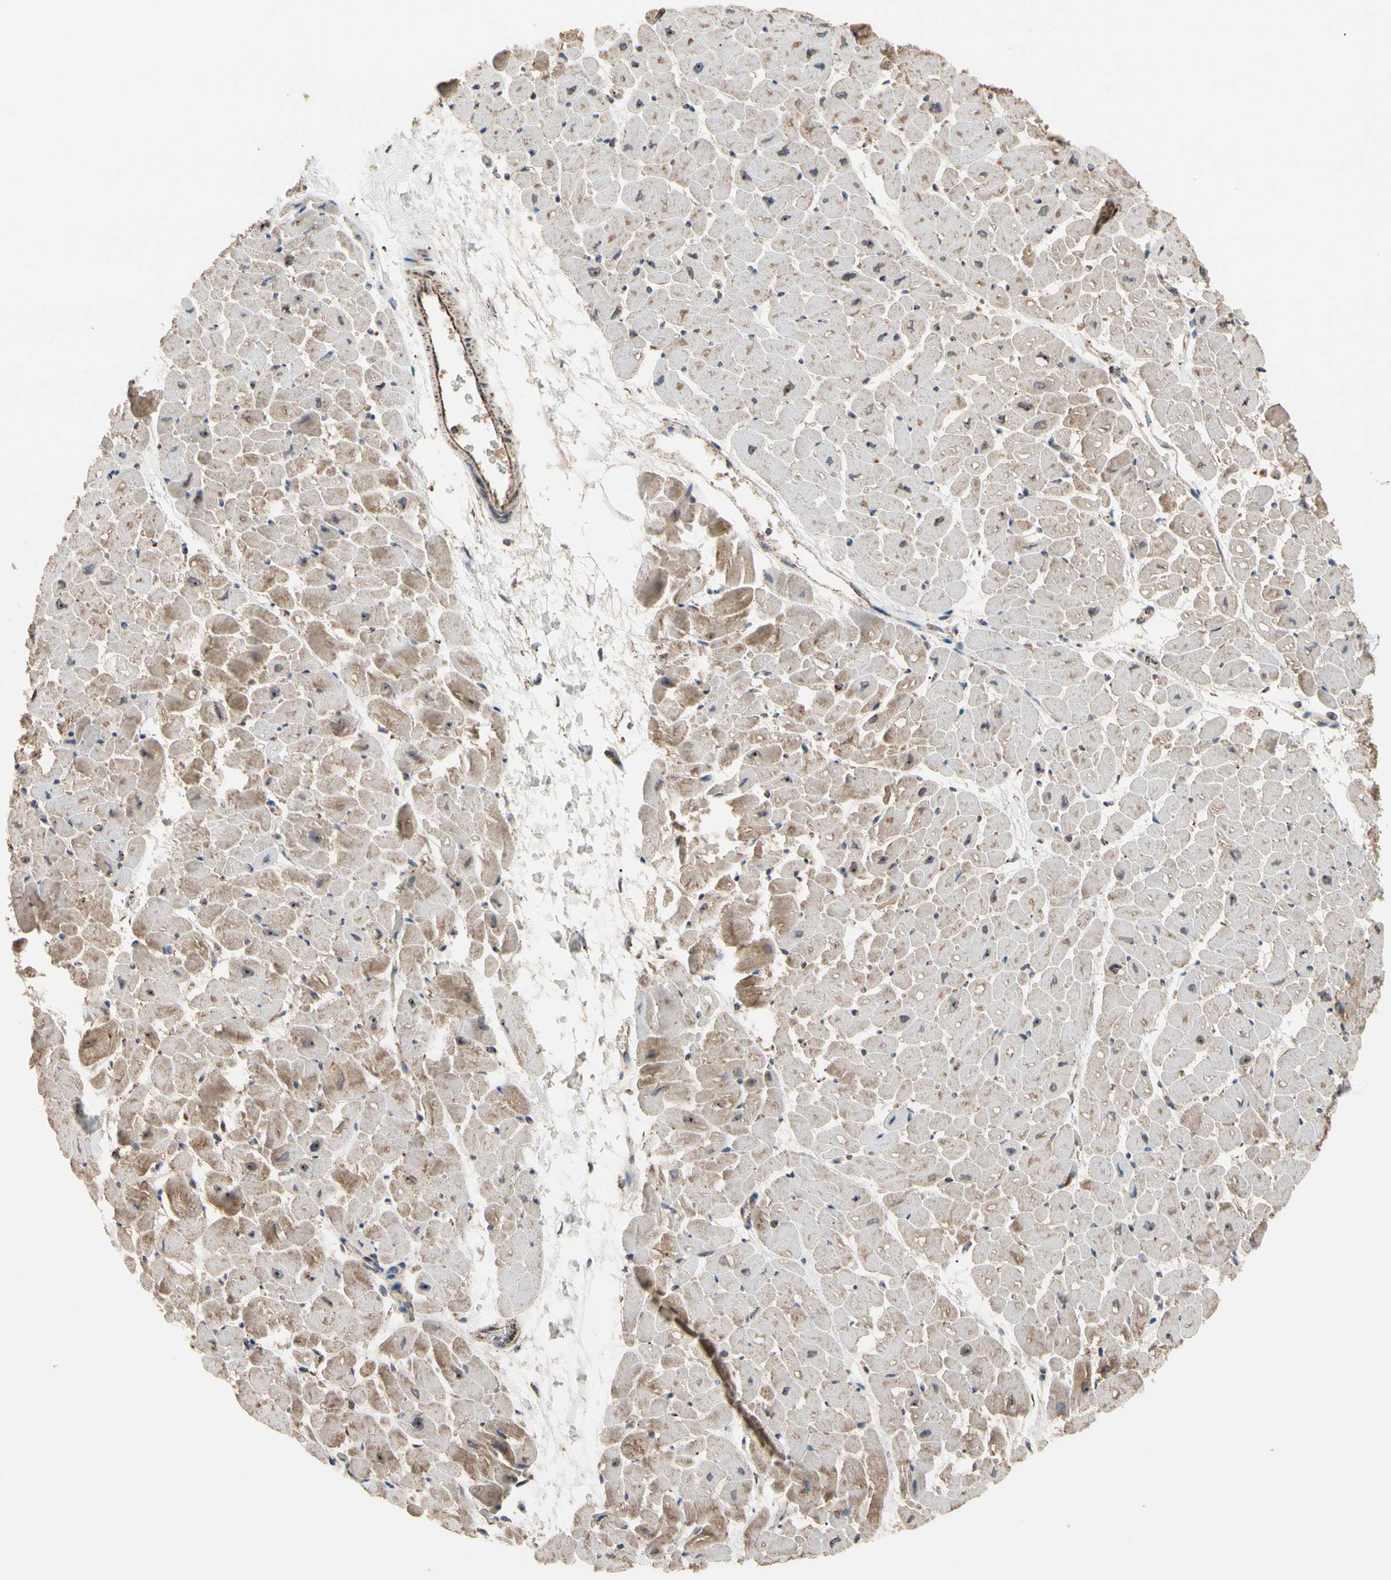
{"staining": {"intensity": "moderate", "quantity": "25%-75%", "location": "cytoplasmic/membranous"}, "tissue": "heart muscle", "cell_type": "Cardiomyocytes", "image_type": "normal", "snomed": [{"axis": "morphology", "description": "Normal tissue, NOS"}, {"axis": "topography", "description": "Heart"}], "caption": "IHC of benign heart muscle reveals medium levels of moderate cytoplasmic/membranous expression in approximately 25%-75% of cardiomyocytes.", "gene": "FAM110B", "patient": {"sex": "male", "age": 45}}